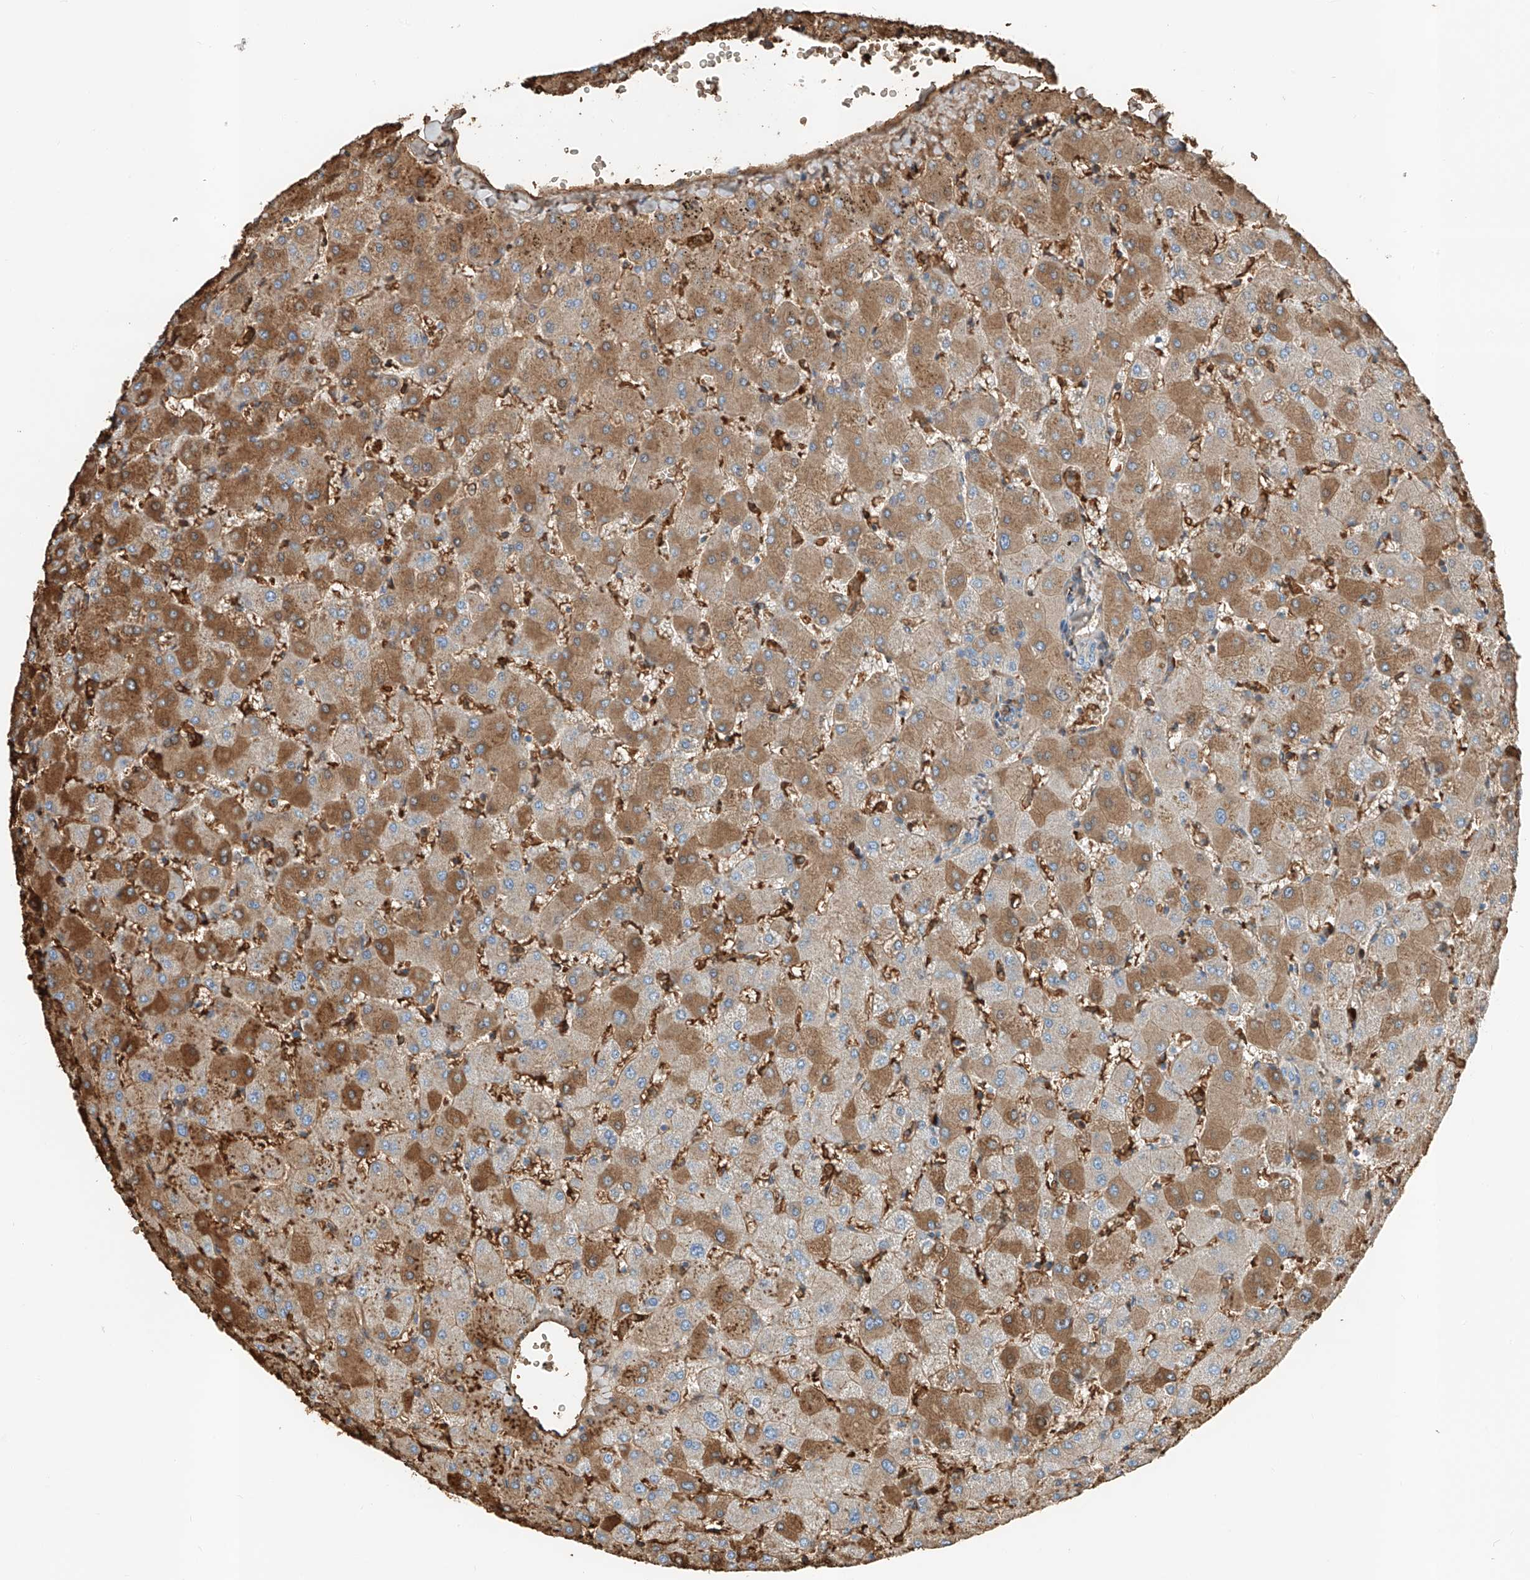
{"staining": {"intensity": "negative", "quantity": "none", "location": "none"}, "tissue": "liver", "cell_type": "Cholangiocytes", "image_type": "normal", "snomed": [{"axis": "morphology", "description": "Normal tissue, NOS"}, {"axis": "topography", "description": "Liver"}], "caption": "Immunohistochemical staining of unremarkable liver reveals no significant positivity in cholangiocytes. Nuclei are stained in blue.", "gene": "PRSS23", "patient": {"sex": "female", "age": 63}}